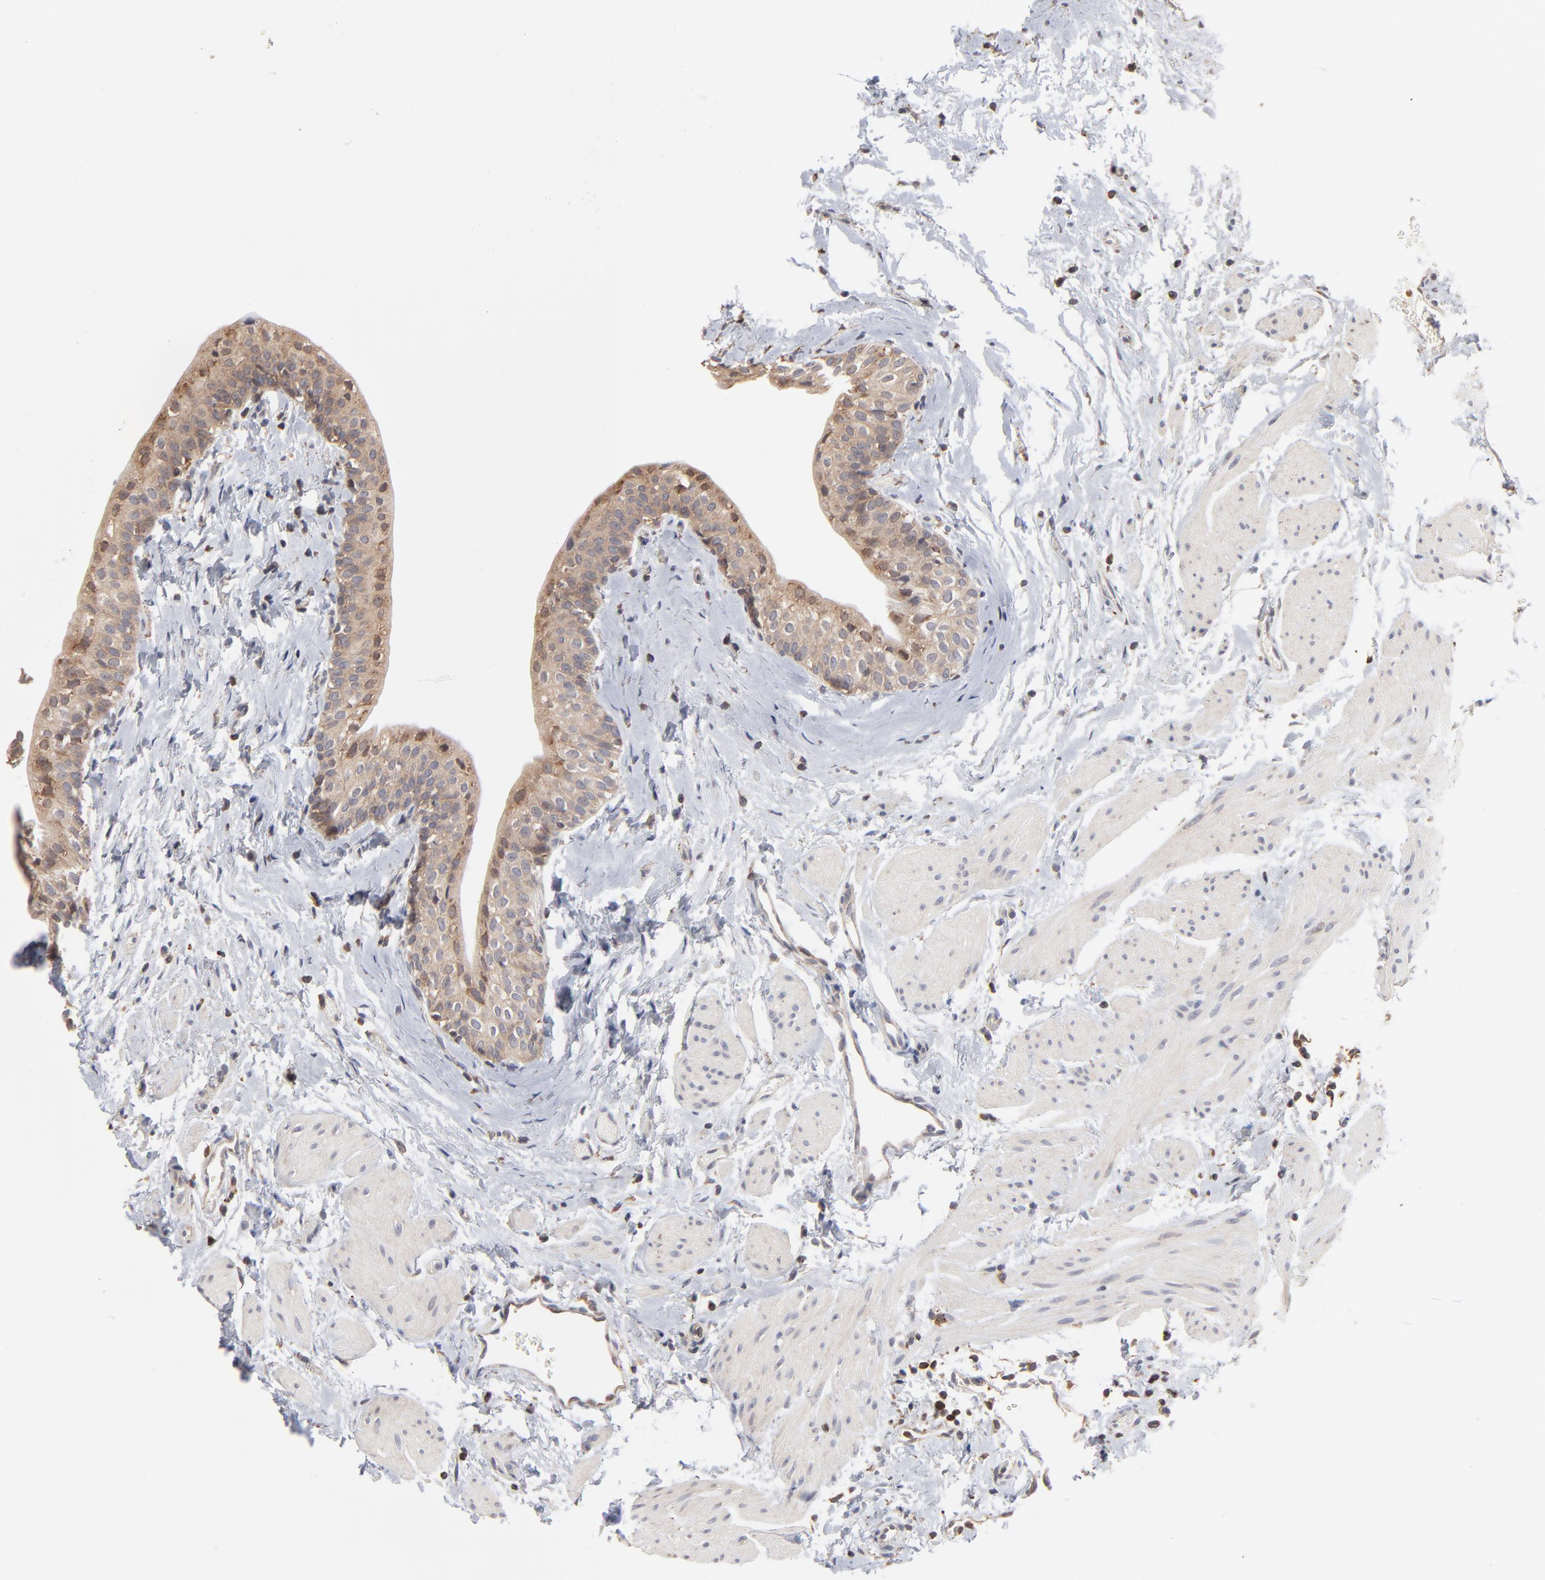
{"staining": {"intensity": "moderate", "quantity": ">75%", "location": "cytoplasmic/membranous"}, "tissue": "urinary bladder", "cell_type": "Urothelial cells", "image_type": "normal", "snomed": [{"axis": "morphology", "description": "Normal tissue, NOS"}, {"axis": "topography", "description": "Urinary bladder"}], "caption": "Protein staining by IHC exhibits moderate cytoplasmic/membranous staining in about >75% of urothelial cells in normal urinary bladder. (brown staining indicates protein expression, while blue staining denotes nuclei).", "gene": "RNF213", "patient": {"sex": "male", "age": 59}}